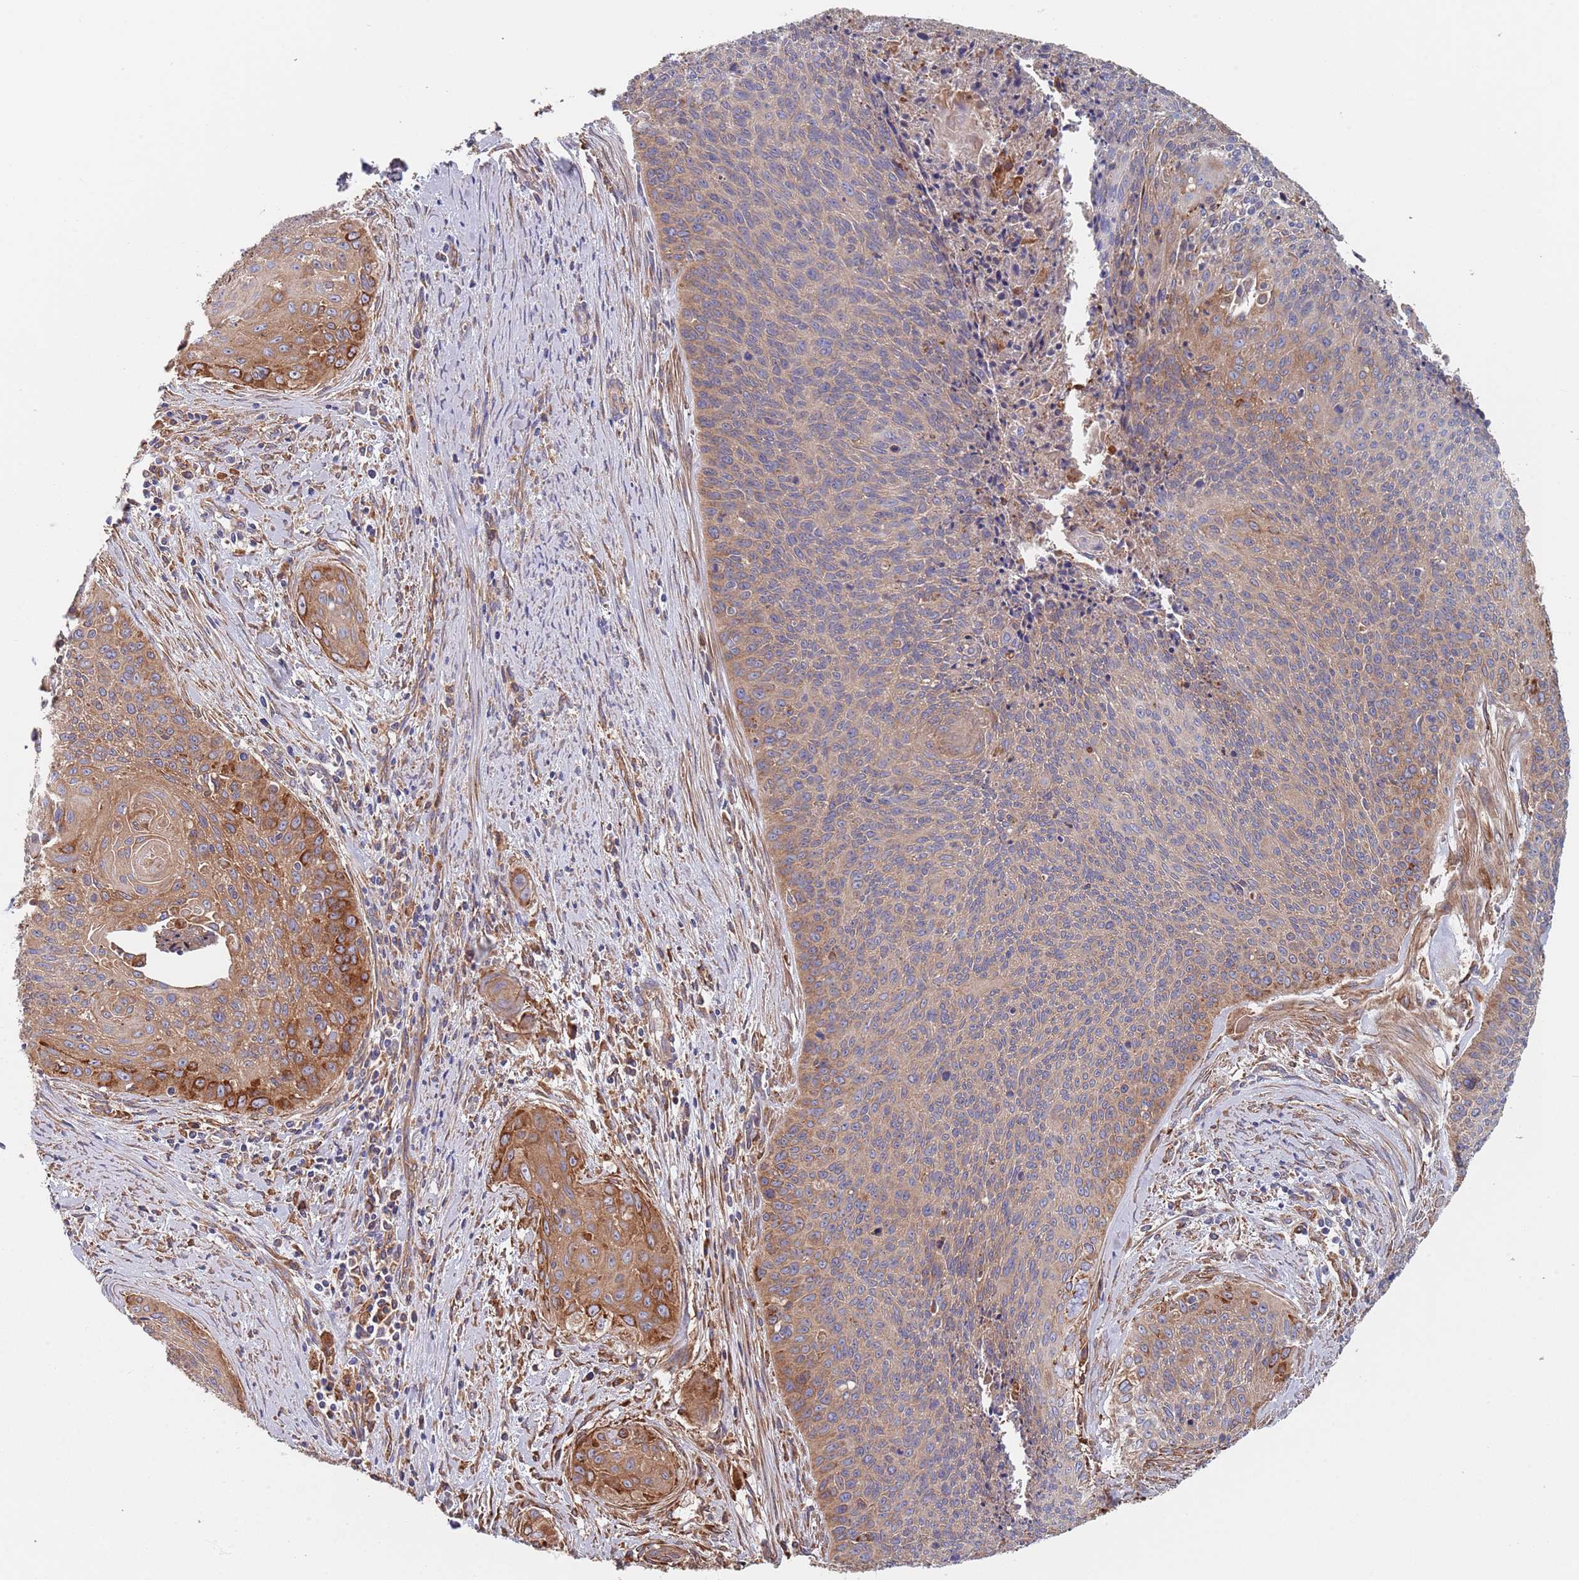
{"staining": {"intensity": "moderate", "quantity": "25%-75%", "location": "cytoplasmic/membranous"}, "tissue": "cervical cancer", "cell_type": "Tumor cells", "image_type": "cancer", "snomed": [{"axis": "morphology", "description": "Squamous cell carcinoma, NOS"}, {"axis": "topography", "description": "Cervix"}], "caption": "Protein expression by immunohistochemistry (IHC) reveals moderate cytoplasmic/membranous staining in about 25%-75% of tumor cells in cervical cancer.", "gene": "DCUN1D3", "patient": {"sex": "female", "age": 55}}